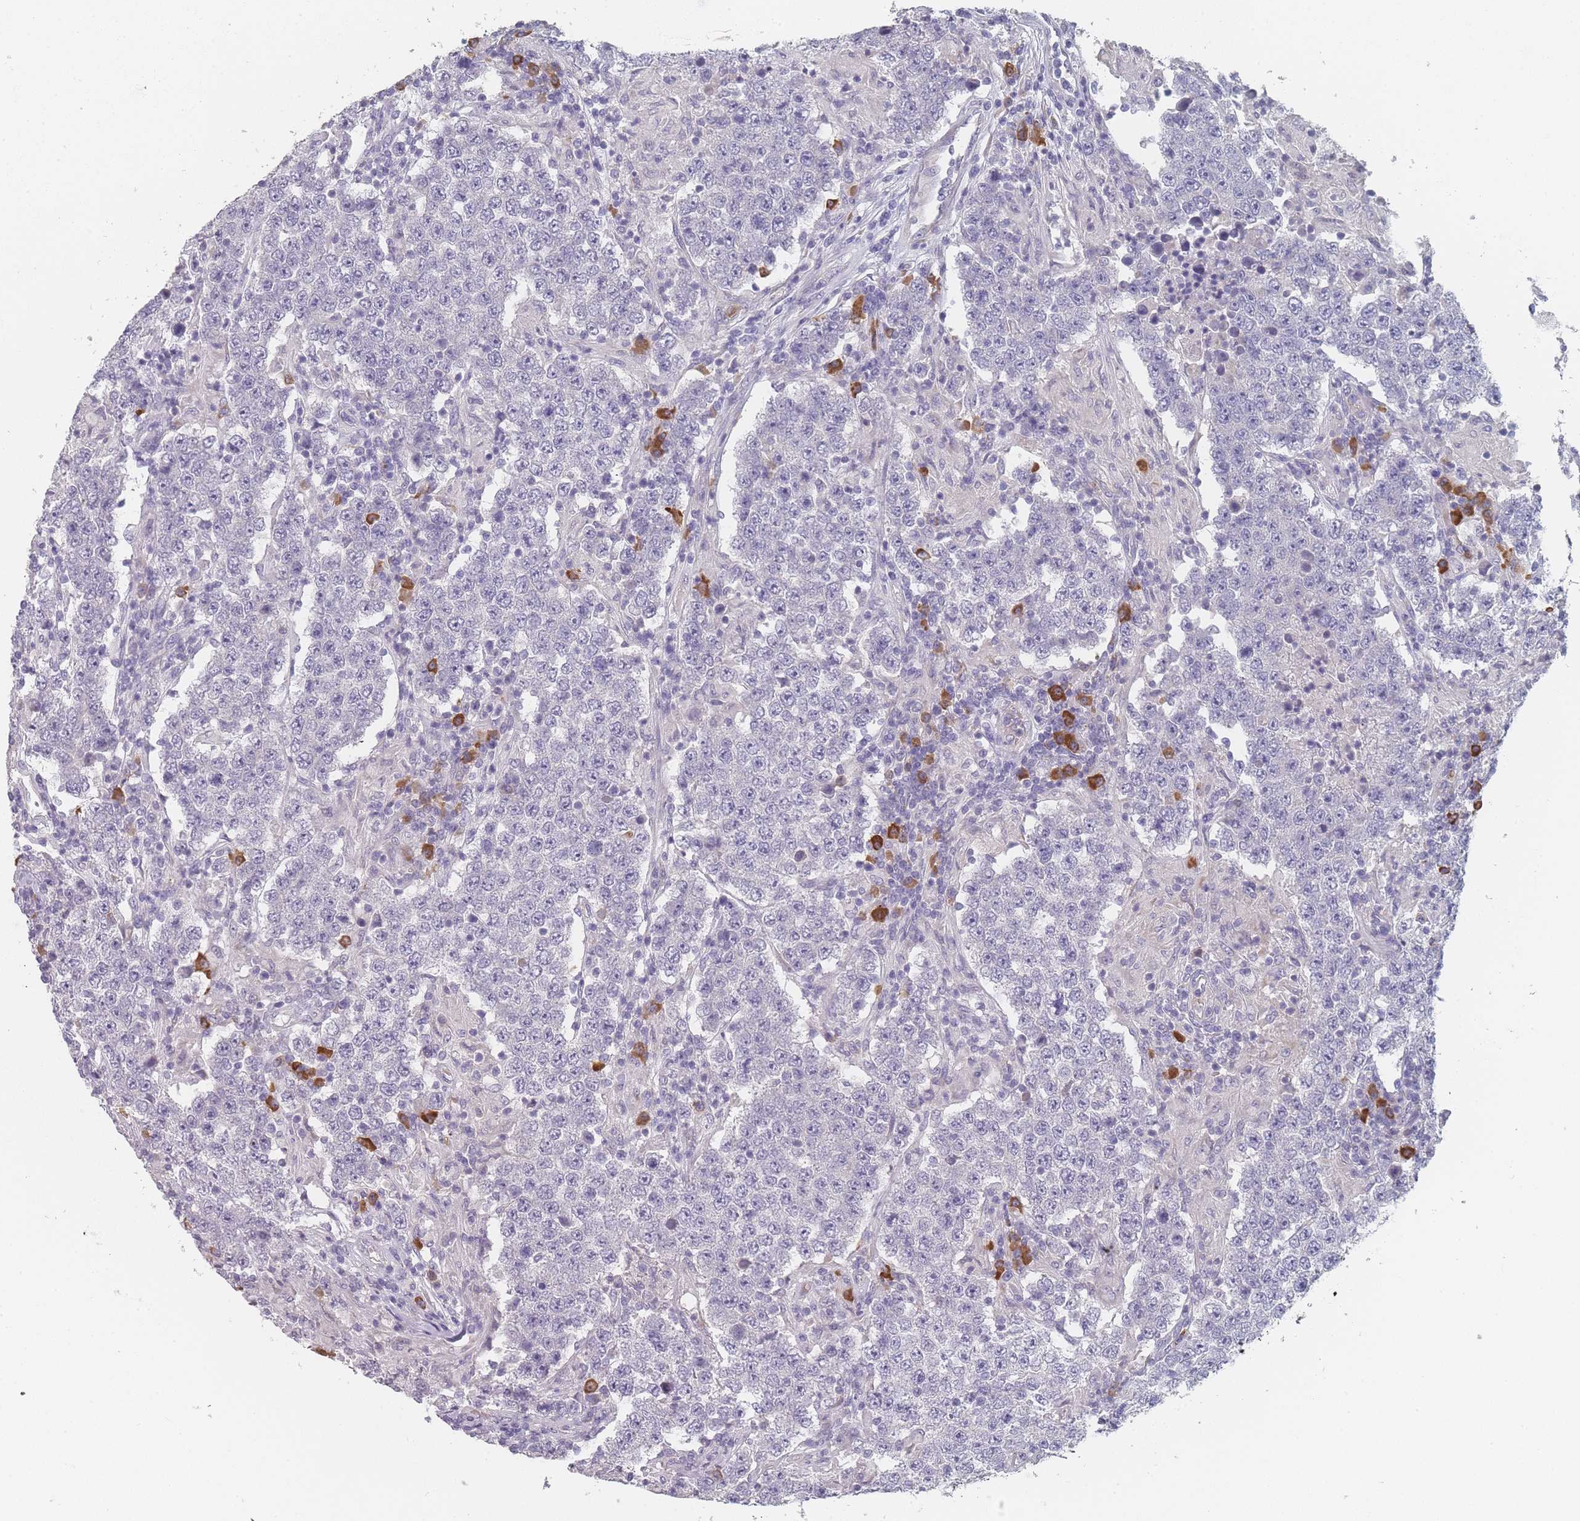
{"staining": {"intensity": "negative", "quantity": "none", "location": "none"}, "tissue": "testis cancer", "cell_type": "Tumor cells", "image_type": "cancer", "snomed": [{"axis": "morphology", "description": "Normal tissue, NOS"}, {"axis": "morphology", "description": "Urothelial carcinoma, High grade"}, {"axis": "morphology", "description": "Seminoma, NOS"}, {"axis": "morphology", "description": "Carcinoma, Embryonal, NOS"}, {"axis": "topography", "description": "Urinary bladder"}, {"axis": "topography", "description": "Testis"}], "caption": "An immunohistochemistry photomicrograph of testis cancer (seminoma) is shown. There is no staining in tumor cells of testis cancer (seminoma).", "gene": "SLC35E4", "patient": {"sex": "male", "age": 41}}